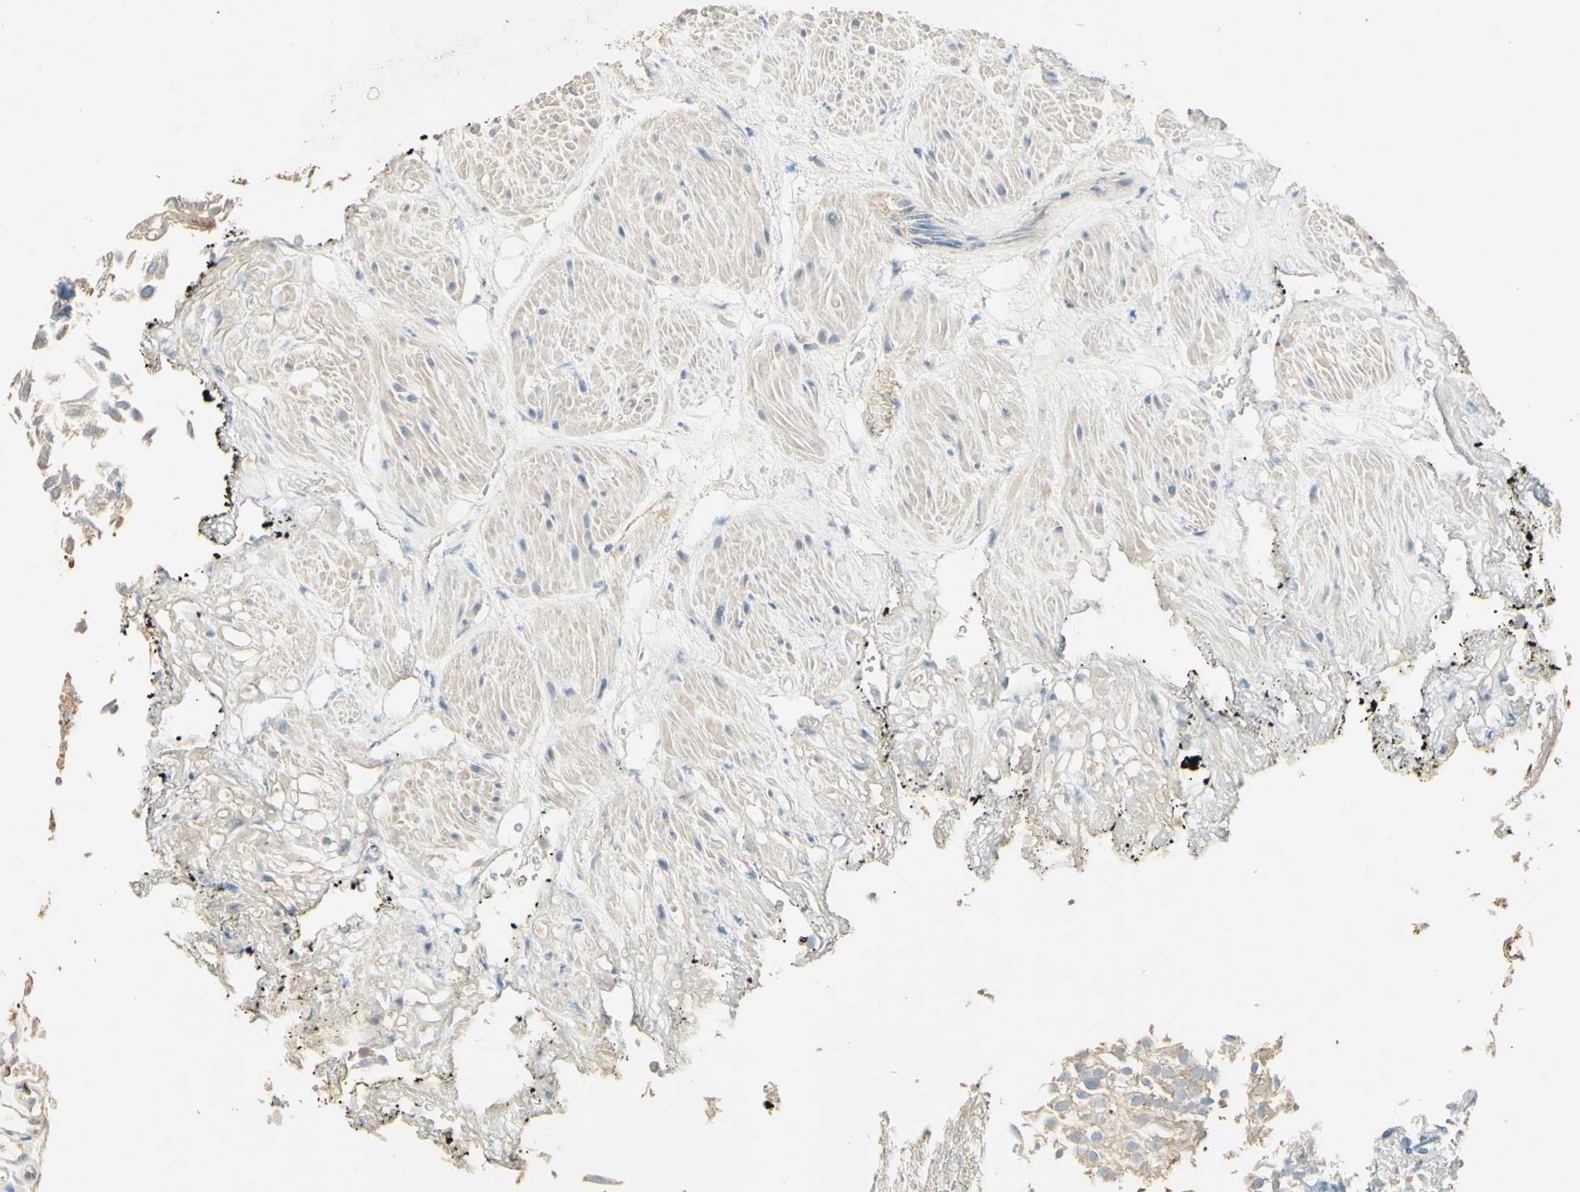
{"staining": {"intensity": "weak", "quantity": "25%-75%", "location": "cytoplasmic/membranous"}, "tissue": "urothelial cancer", "cell_type": "Tumor cells", "image_type": "cancer", "snomed": [{"axis": "morphology", "description": "Urothelial carcinoma, Low grade"}, {"axis": "topography", "description": "Urinary bladder"}], "caption": "Urothelial carcinoma (low-grade) was stained to show a protein in brown. There is low levels of weak cytoplasmic/membranous staining in approximately 25%-75% of tumor cells.", "gene": "UXS1", "patient": {"sex": "male", "age": 78}}